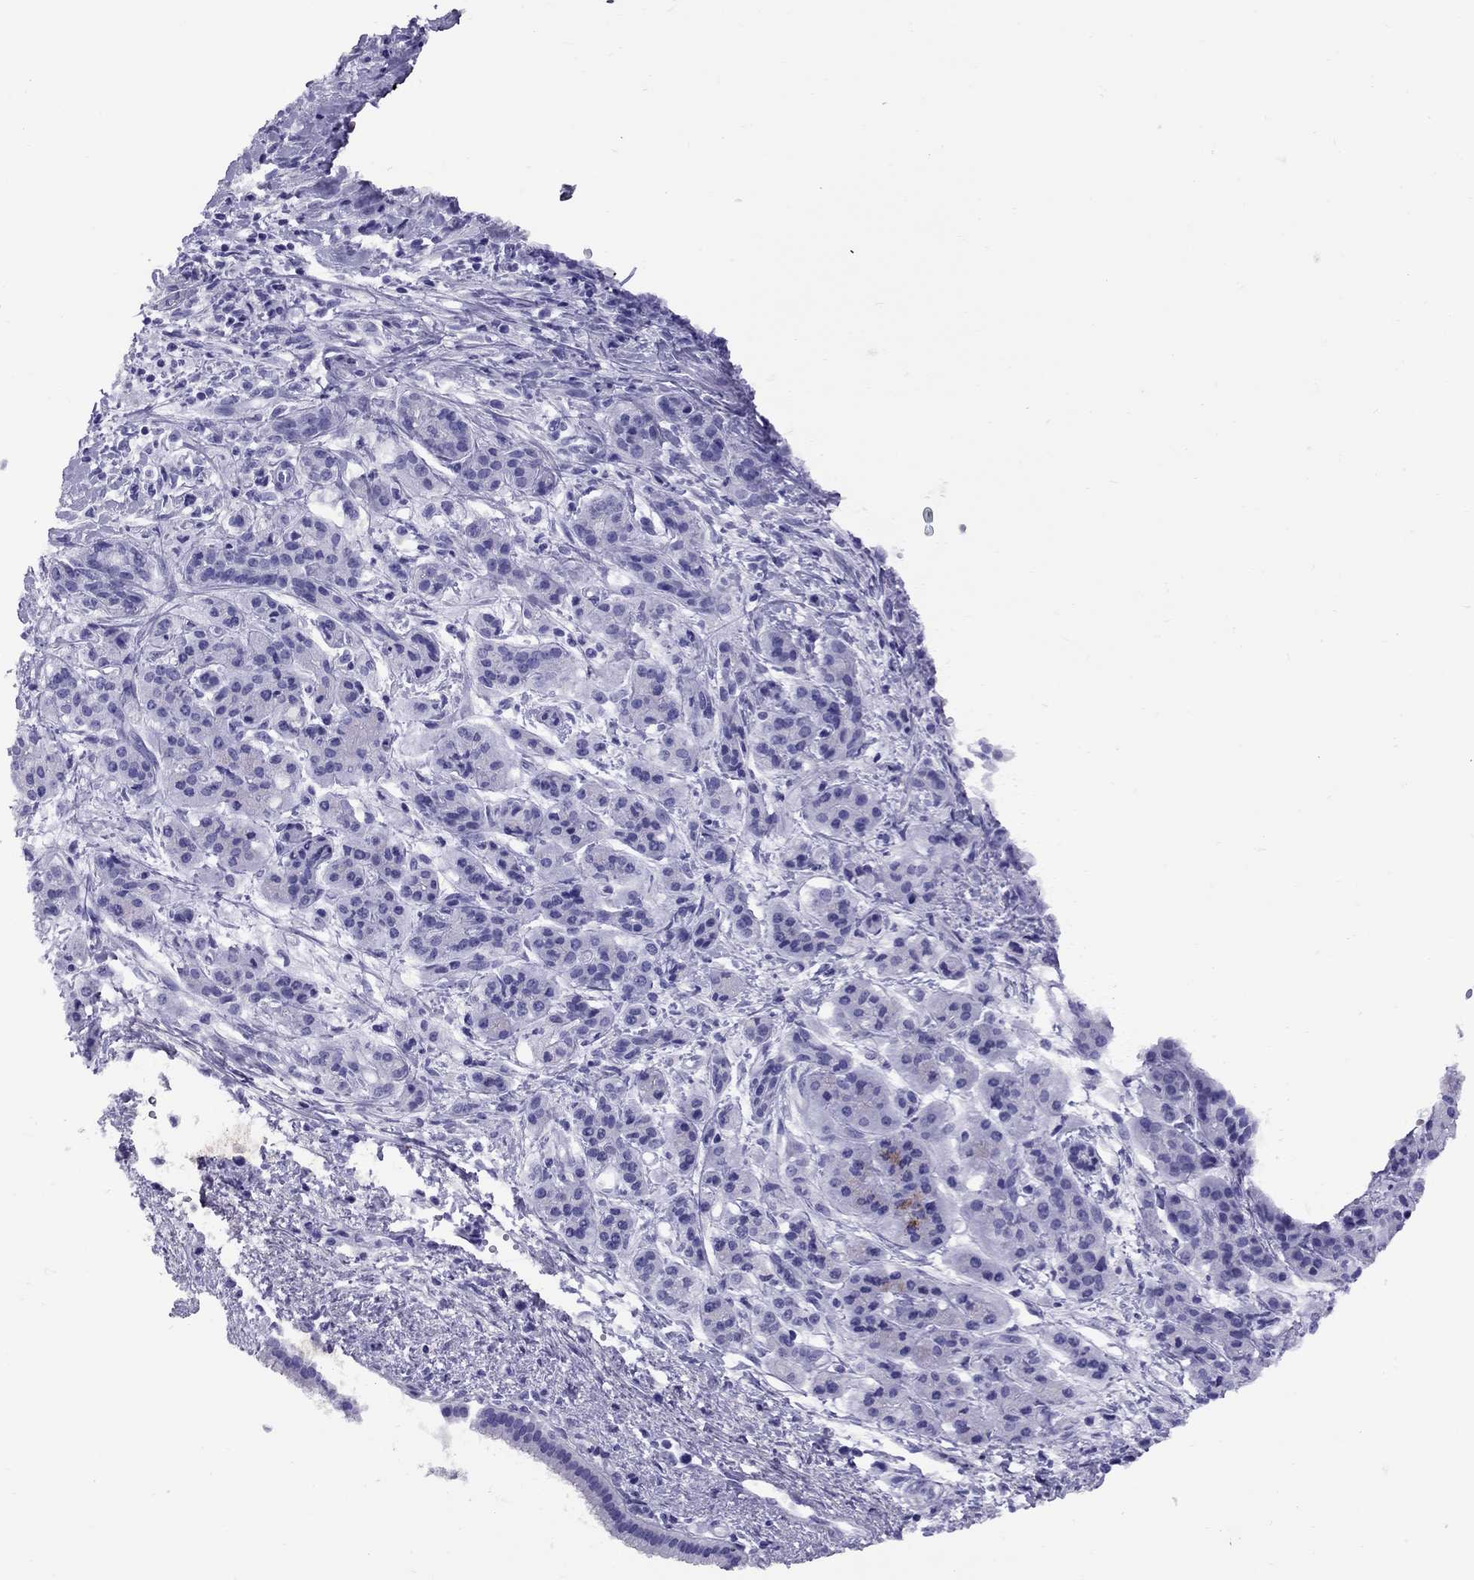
{"staining": {"intensity": "negative", "quantity": "none", "location": "none"}, "tissue": "pancreatic cancer", "cell_type": "Tumor cells", "image_type": "cancer", "snomed": [{"axis": "morphology", "description": "Adenocarcinoma, NOS"}, {"axis": "topography", "description": "Pancreas"}], "caption": "IHC of human pancreatic adenocarcinoma displays no staining in tumor cells. The staining was performed using DAB (3,3'-diaminobenzidine) to visualize the protein expression in brown, while the nuclei were stained in blue with hematoxylin (Magnification: 20x).", "gene": "AVPR1B", "patient": {"sex": "male", "age": 48}}